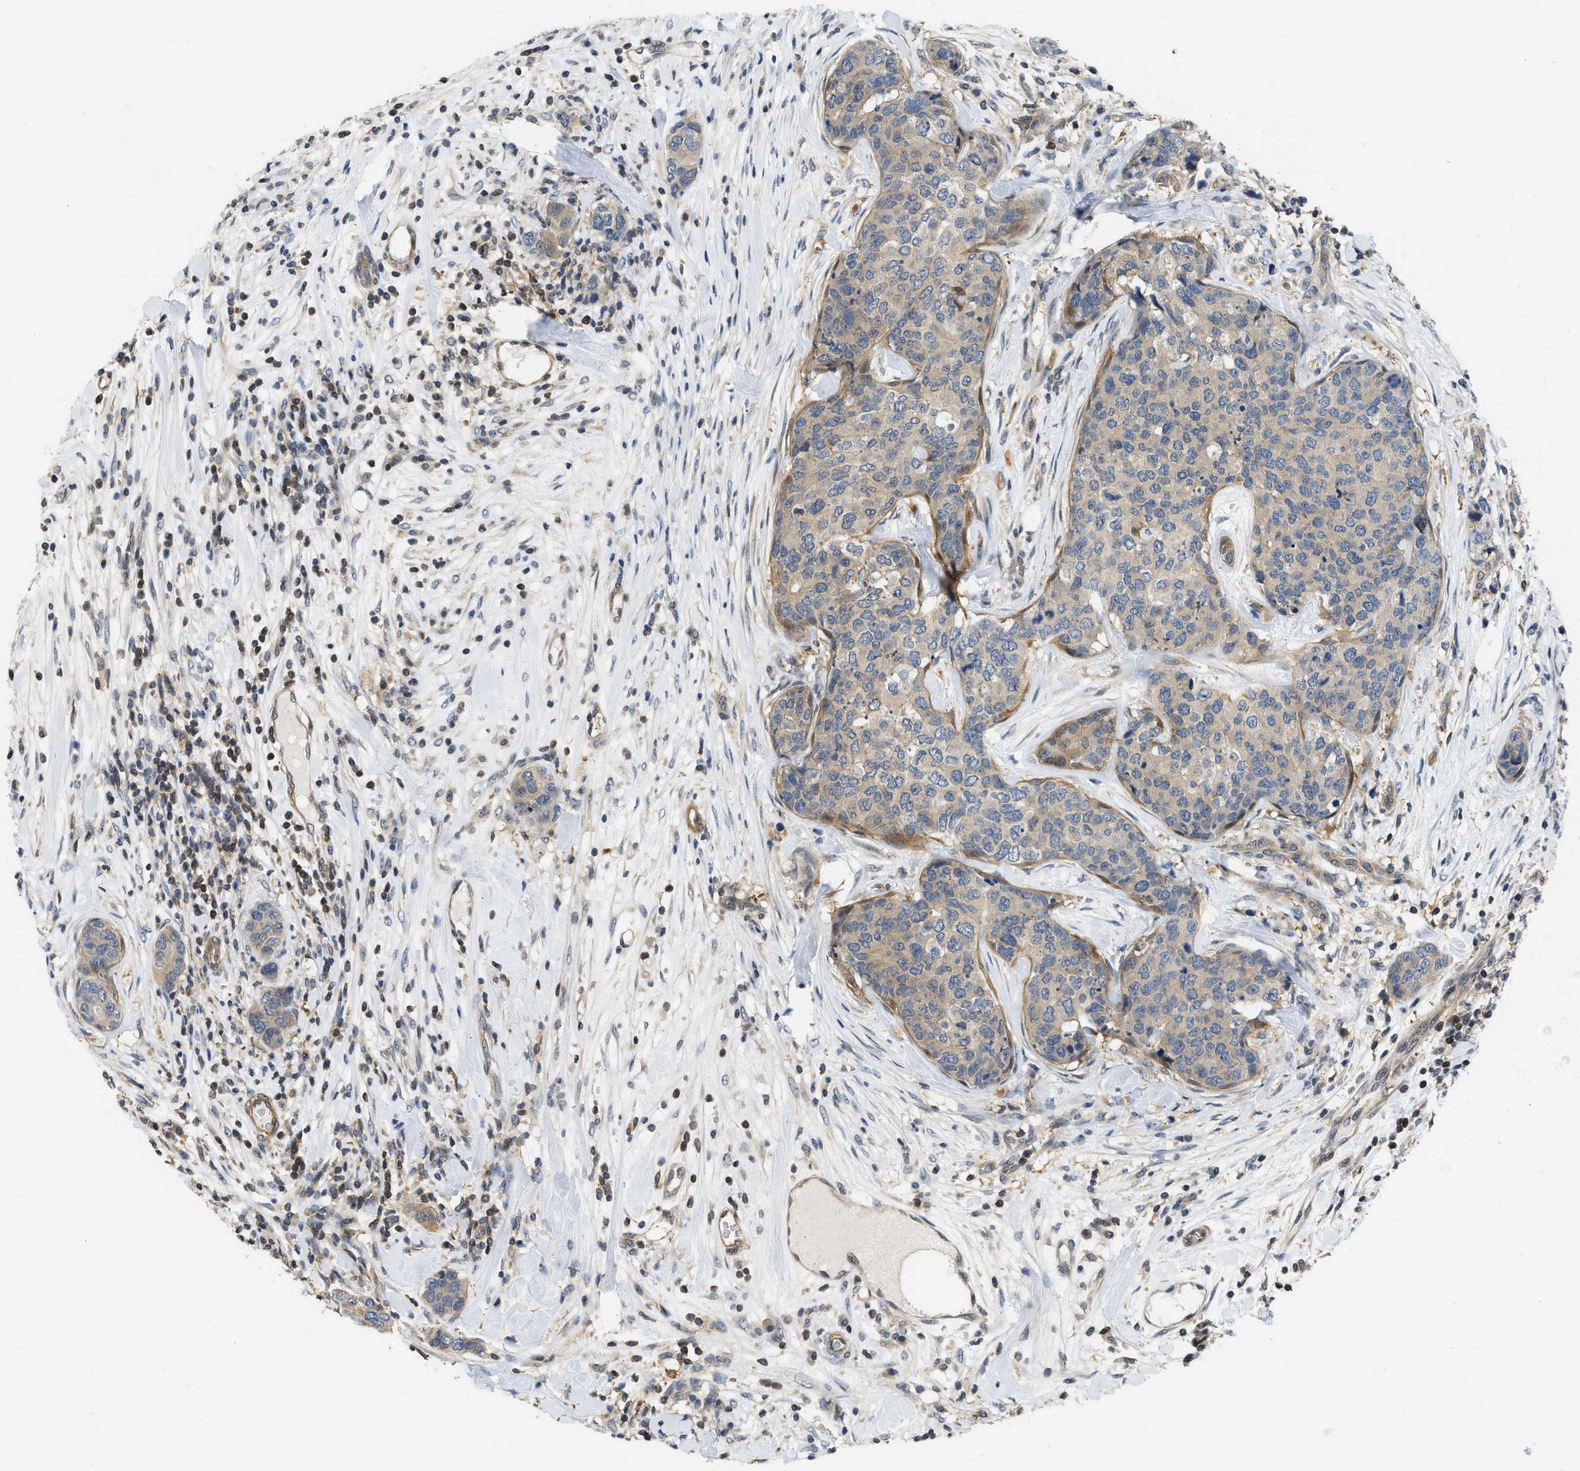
{"staining": {"intensity": "weak", "quantity": "25%-75%", "location": "cytoplasmic/membranous"}, "tissue": "breast cancer", "cell_type": "Tumor cells", "image_type": "cancer", "snomed": [{"axis": "morphology", "description": "Lobular carcinoma"}, {"axis": "topography", "description": "Breast"}], "caption": "Breast cancer (lobular carcinoma) tissue demonstrates weak cytoplasmic/membranous staining in approximately 25%-75% of tumor cells, visualized by immunohistochemistry.", "gene": "TES", "patient": {"sex": "female", "age": 59}}